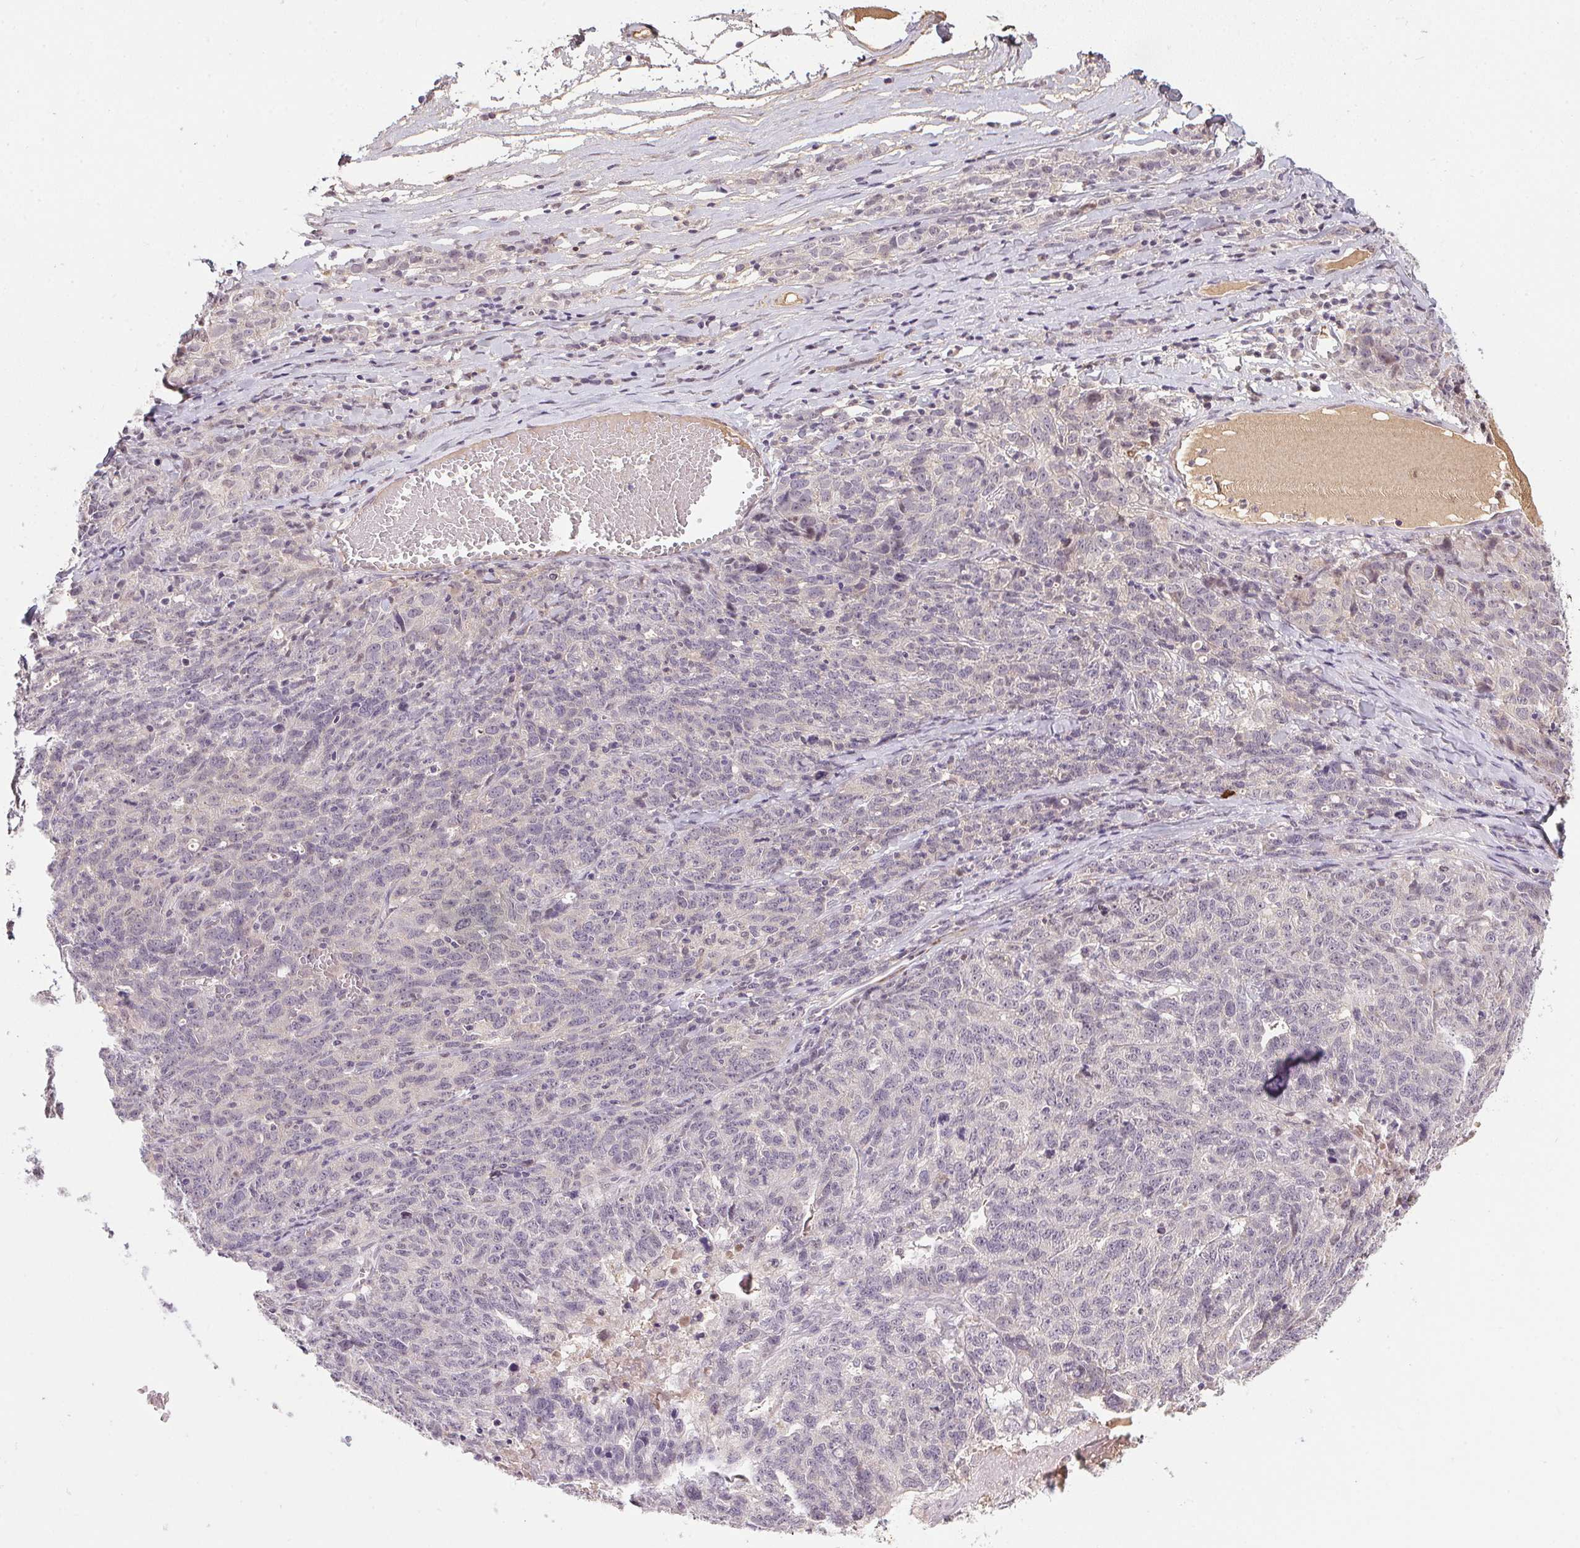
{"staining": {"intensity": "negative", "quantity": "none", "location": "none"}, "tissue": "ovarian cancer", "cell_type": "Tumor cells", "image_type": "cancer", "snomed": [{"axis": "morphology", "description": "Cystadenocarcinoma, serous, NOS"}, {"axis": "topography", "description": "Ovary"}], "caption": "High magnification brightfield microscopy of ovarian cancer stained with DAB (brown) and counterstained with hematoxylin (blue): tumor cells show no significant positivity. (DAB immunohistochemistry (IHC) visualized using brightfield microscopy, high magnification).", "gene": "CFAP92", "patient": {"sex": "female", "age": 71}}